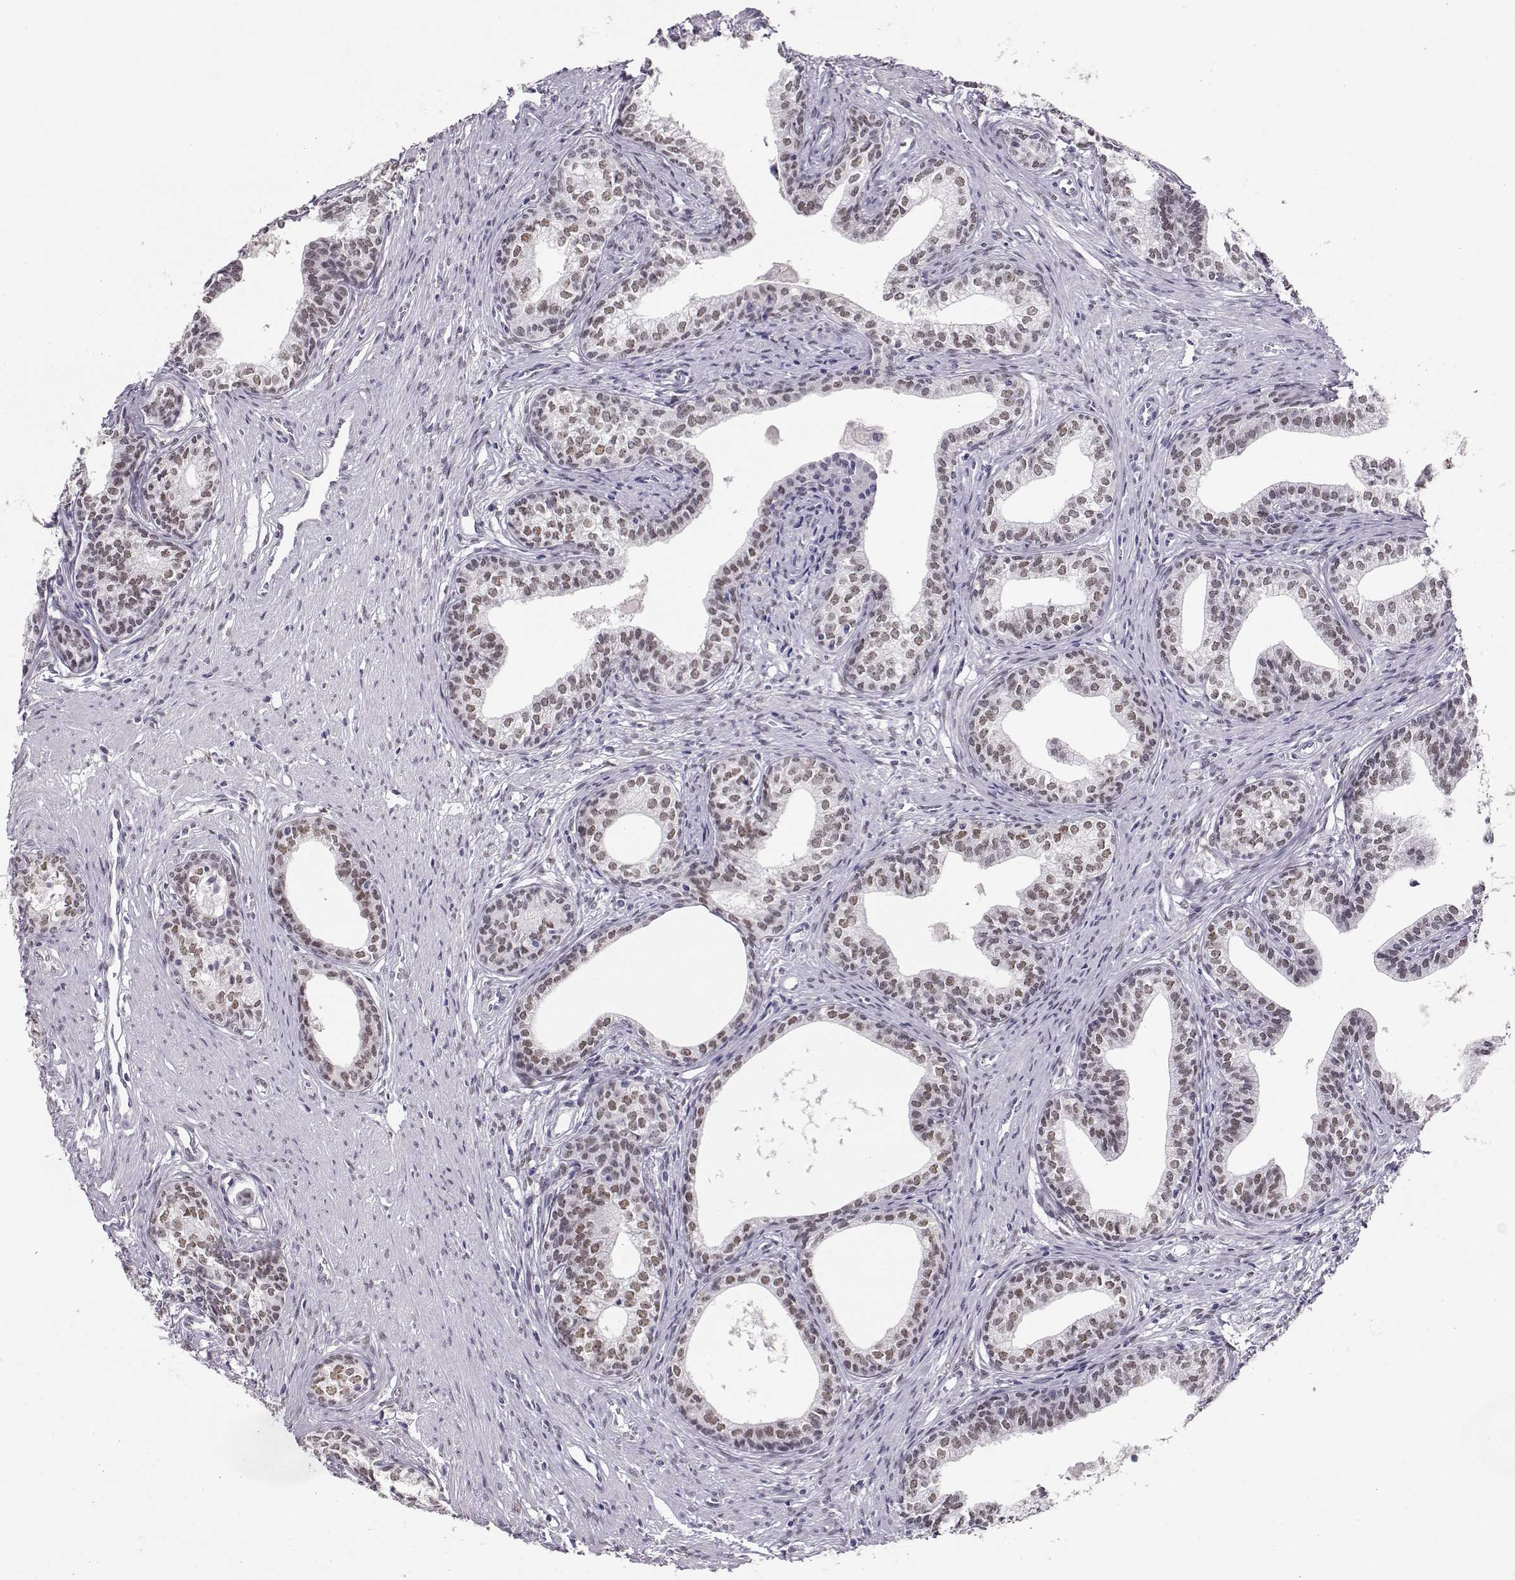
{"staining": {"intensity": "weak", "quantity": "<25%", "location": "nuclear"}, "tissue": "prostate", "cell_type": "Glandular cells", "image_type": "normal", "snomed": [{"axis": "morphology", "description": "Normal tissue, NOS"}, {"axis": "topography", "description": "Prostate"}], "caption": "Immunohistochemical staining of normal human prostate reveals no significant staining in glandular cells.", "gene": "POLI", "patient": {"sex": "male", "age": 60}}